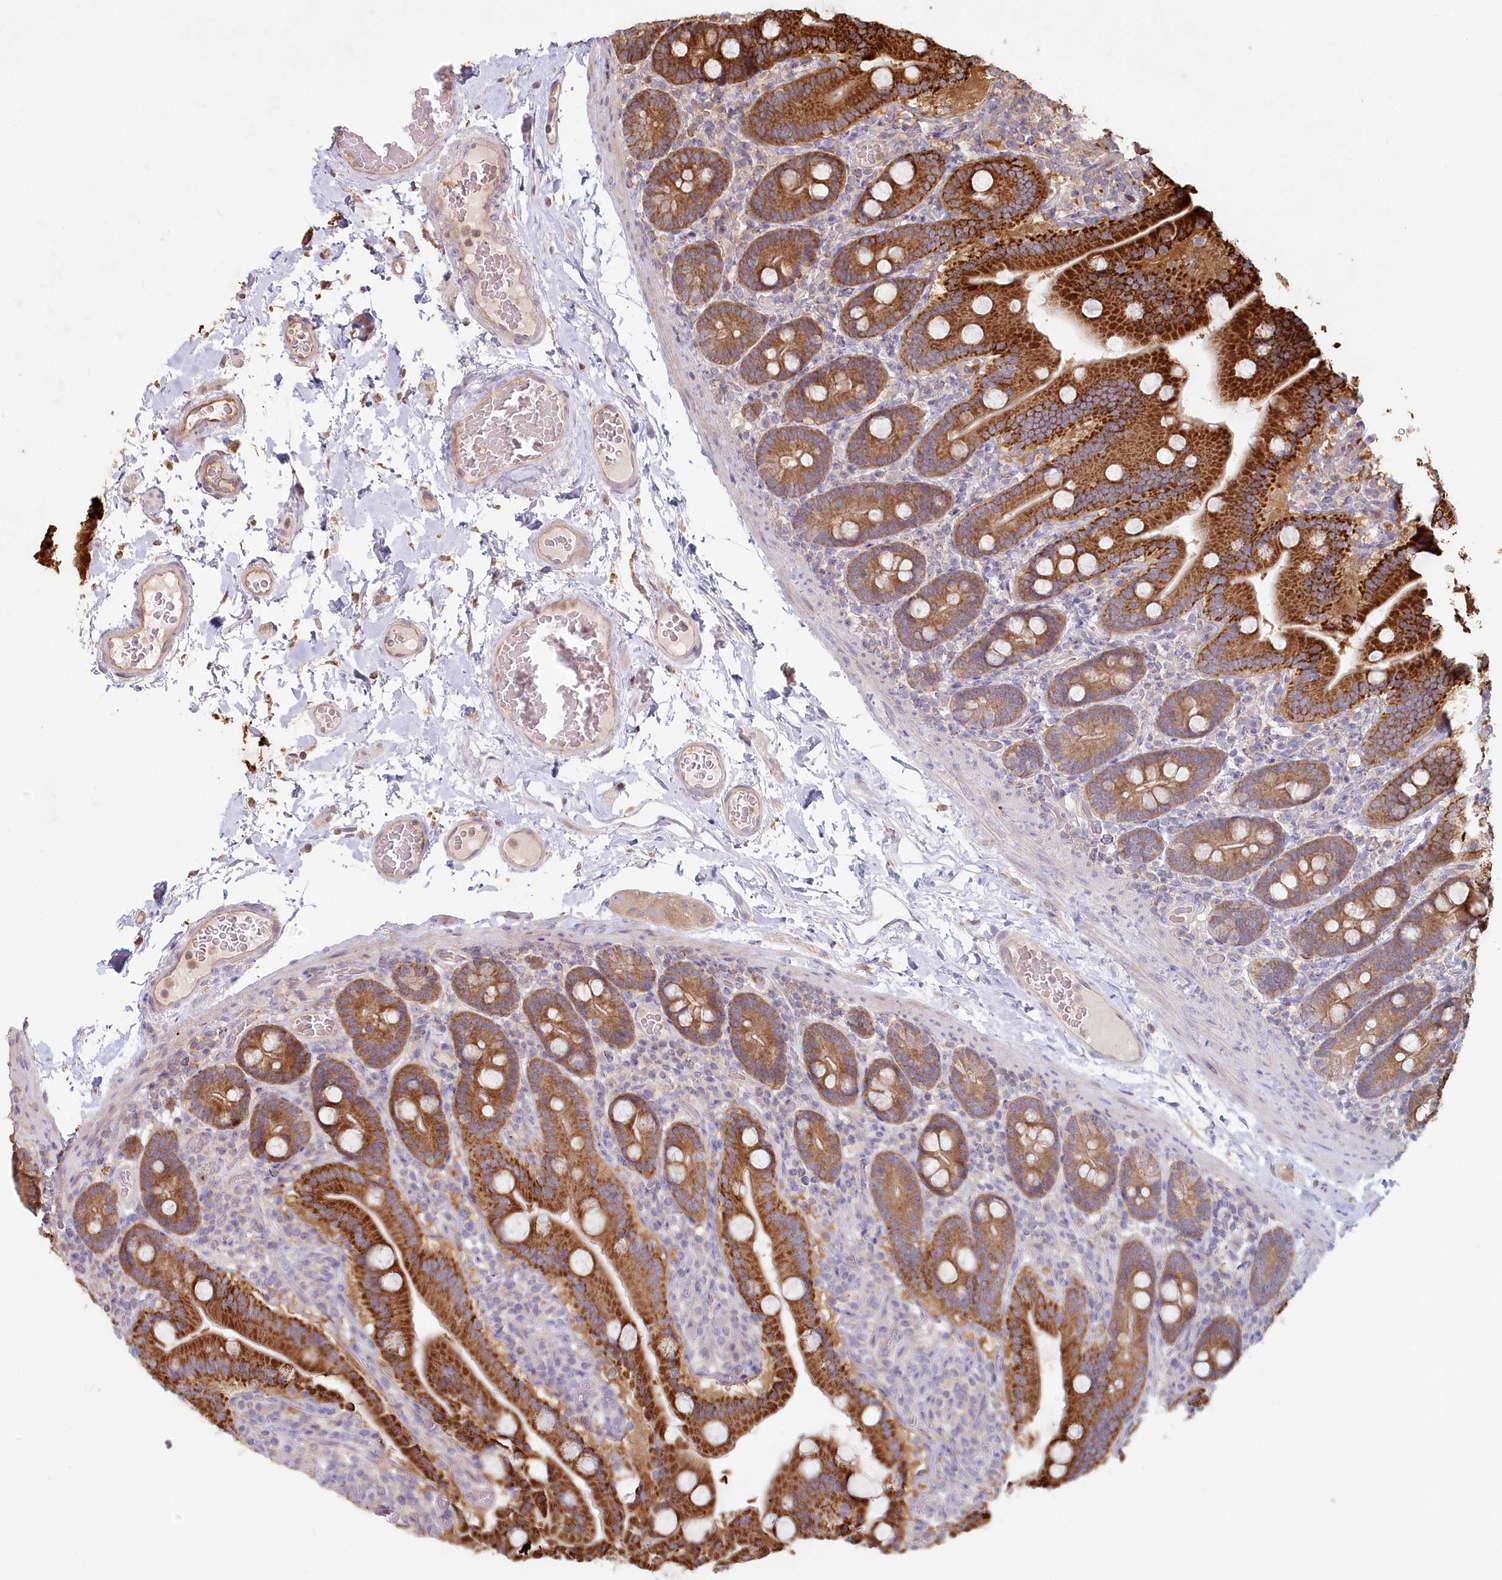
{"staining": {"intensity": "strong", "quantity": ">75%", "location": "cytoplasmic/membranous"}, "tissue": "duodenum", "cell_type": "Glandular cells", "image_type": "normal", "snomed": [{"axis": "morphology", "description": "Normal tissue, NOS"}, {"axis": "topography", "description": "Duodenum"}], "caption": "Duodenum was stained to show a protein in brown. There is high levels of strong cytoplasmic/membranous staining in about >75% of glandular cells. Nuclei are stained in blue.", "gene": "HAL", "patient": {"sex": "male", "age": 55}}